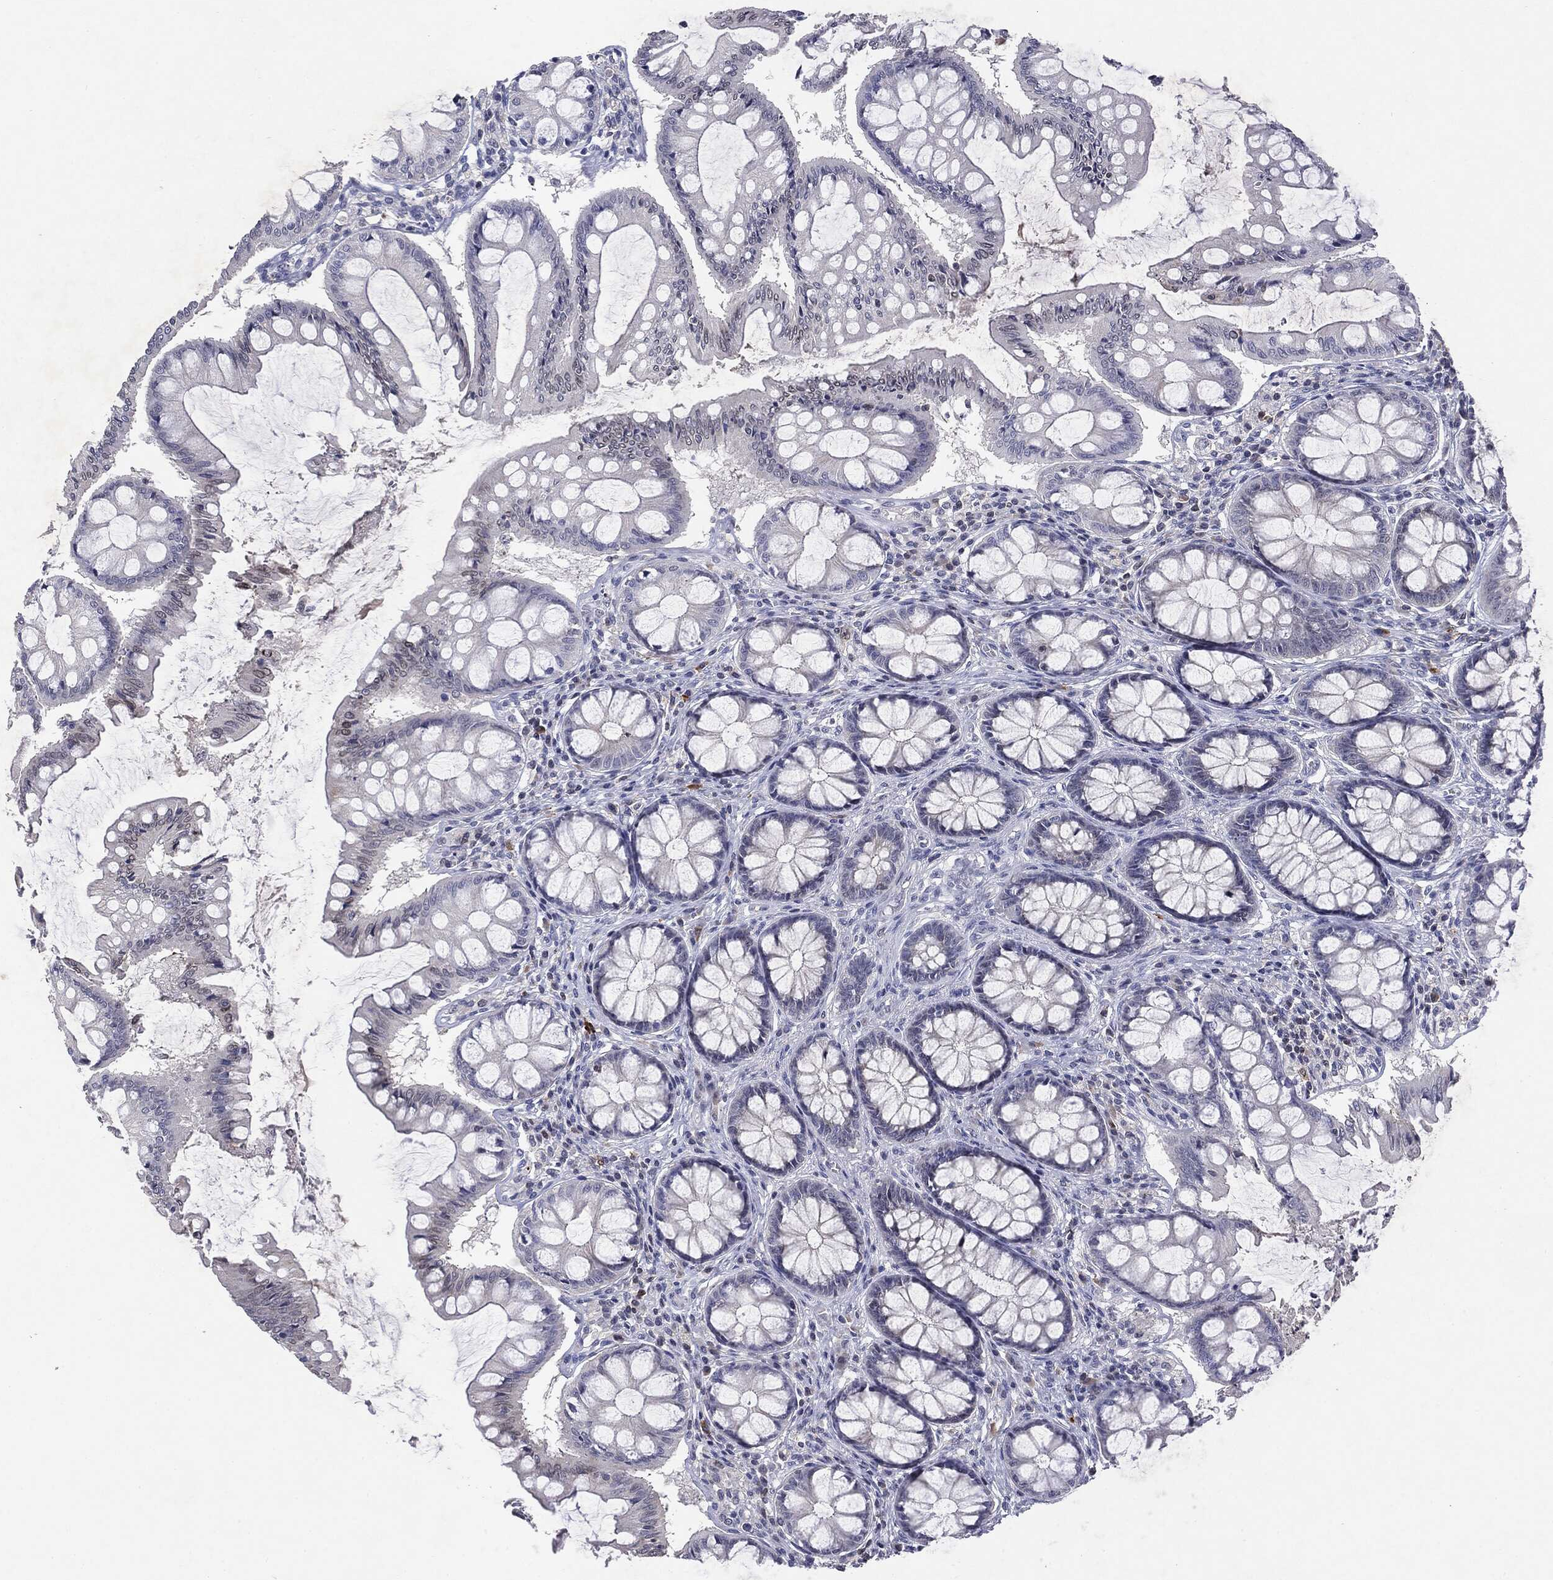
{"staining": {"intensity": "negative", "quantity": "none", "location": "none"}, "tissue": "colon", "cell_type": "Endothelial cells", "image_type": "normal", "snomed": [{"axis": "morphology", "description": "Normal tissue, NOS"}, {"axis": "topography", "description": "Colon"}], "caption": "Immunohistochemistry (IHC) micrograph of unremarkable colon: colon stained with DAB exhibits no significant protein expression in endothelial cells.", "gene": "KIF2C", "patient": {"sex": "female", "age": 65}}